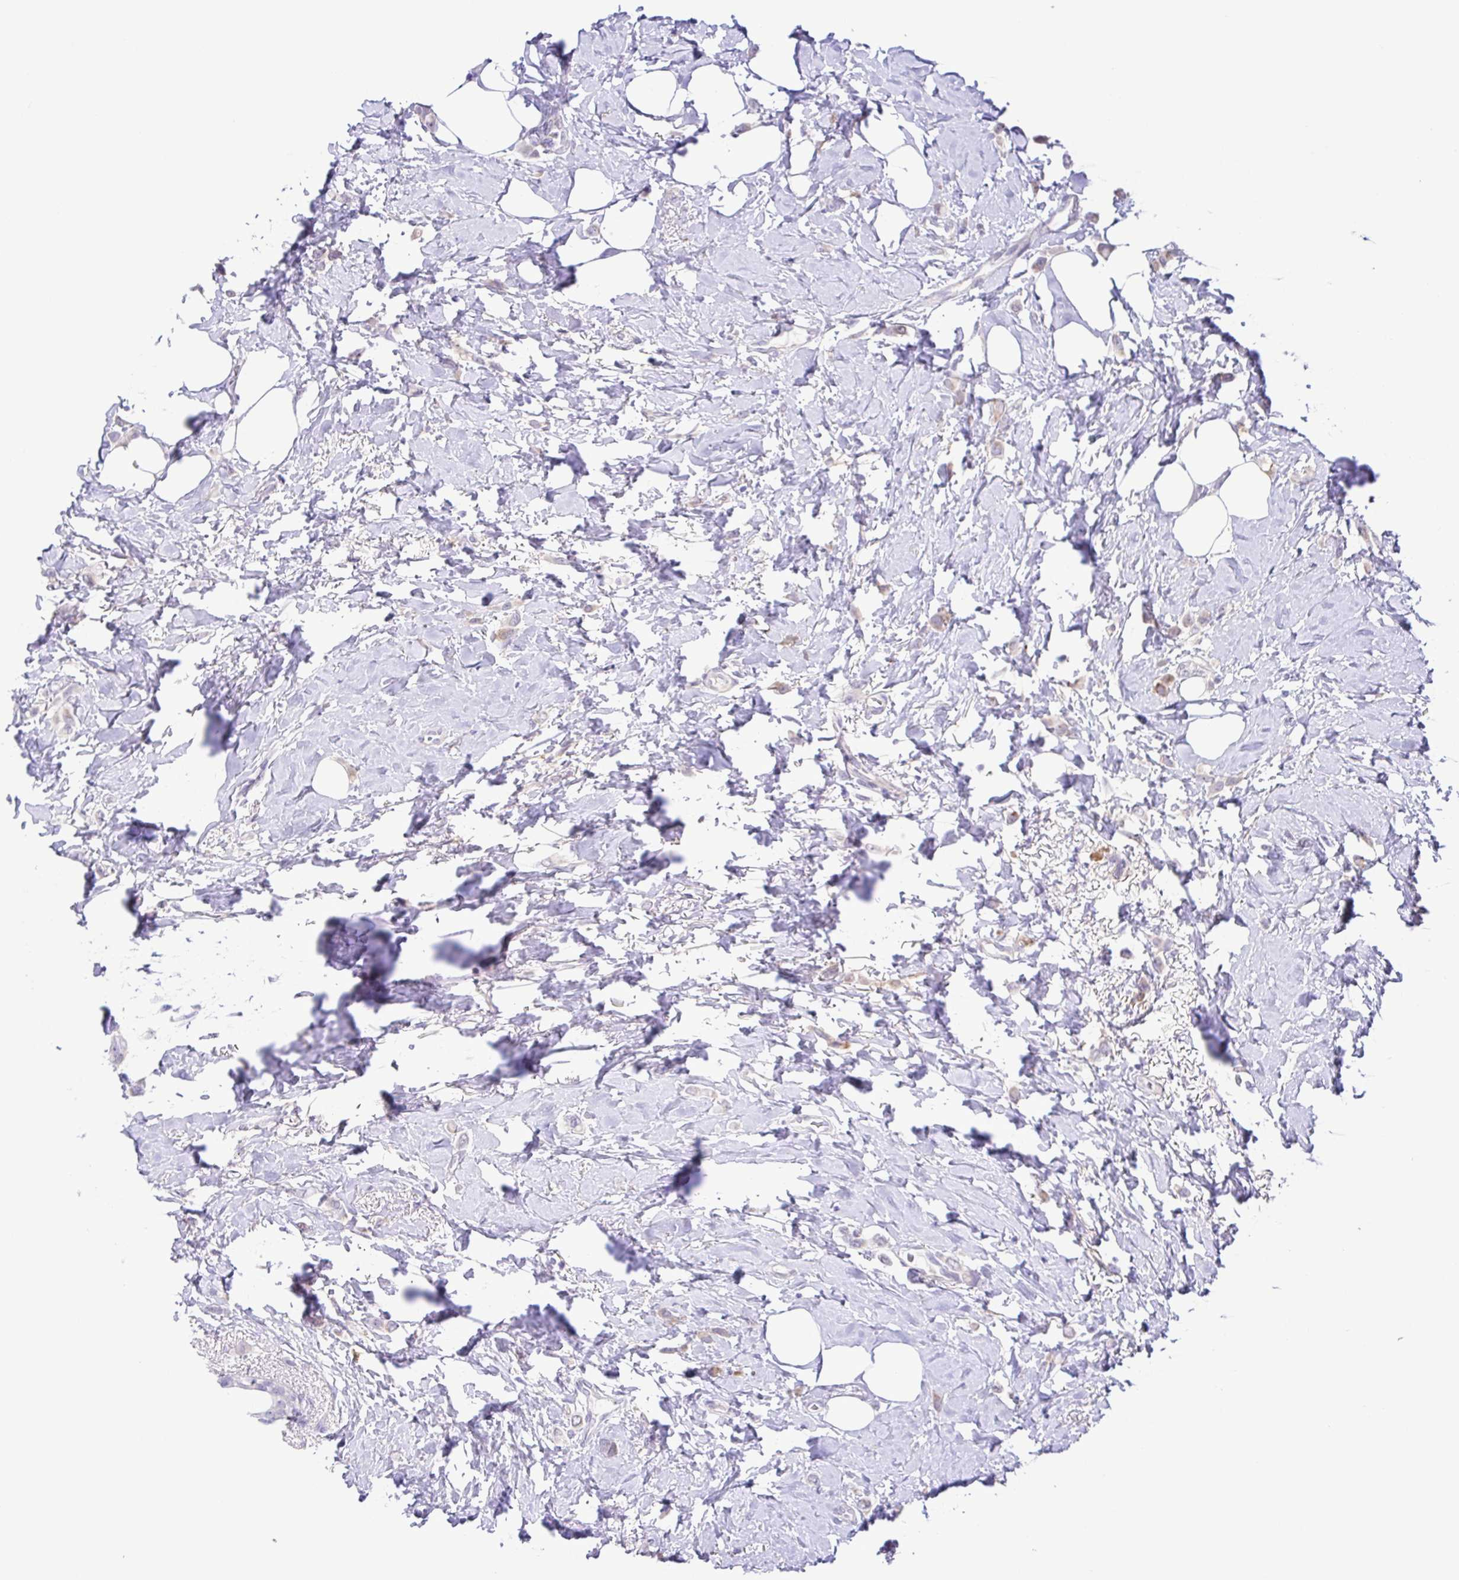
{"staining": {"intensity": "weak", "quantity": "<25%", "location": "cytoplasmic/membranous"}, "tissue": "breast cancer", "cell_type": "Tumor cells", "image_type": "cancer", "snomed": [{"axis": "morphology", "description": "Lobular carcinoma"}, {"axis": "topography", "description": "Breast"}], "caption": "Immunohistochemistry (IHC) image of human breast lobular carcinoma stained for a protein (brown), which shows no staining in tumor cells.", "gene": "DCLK2", "patient": {"sex": "female", "age": 66}}